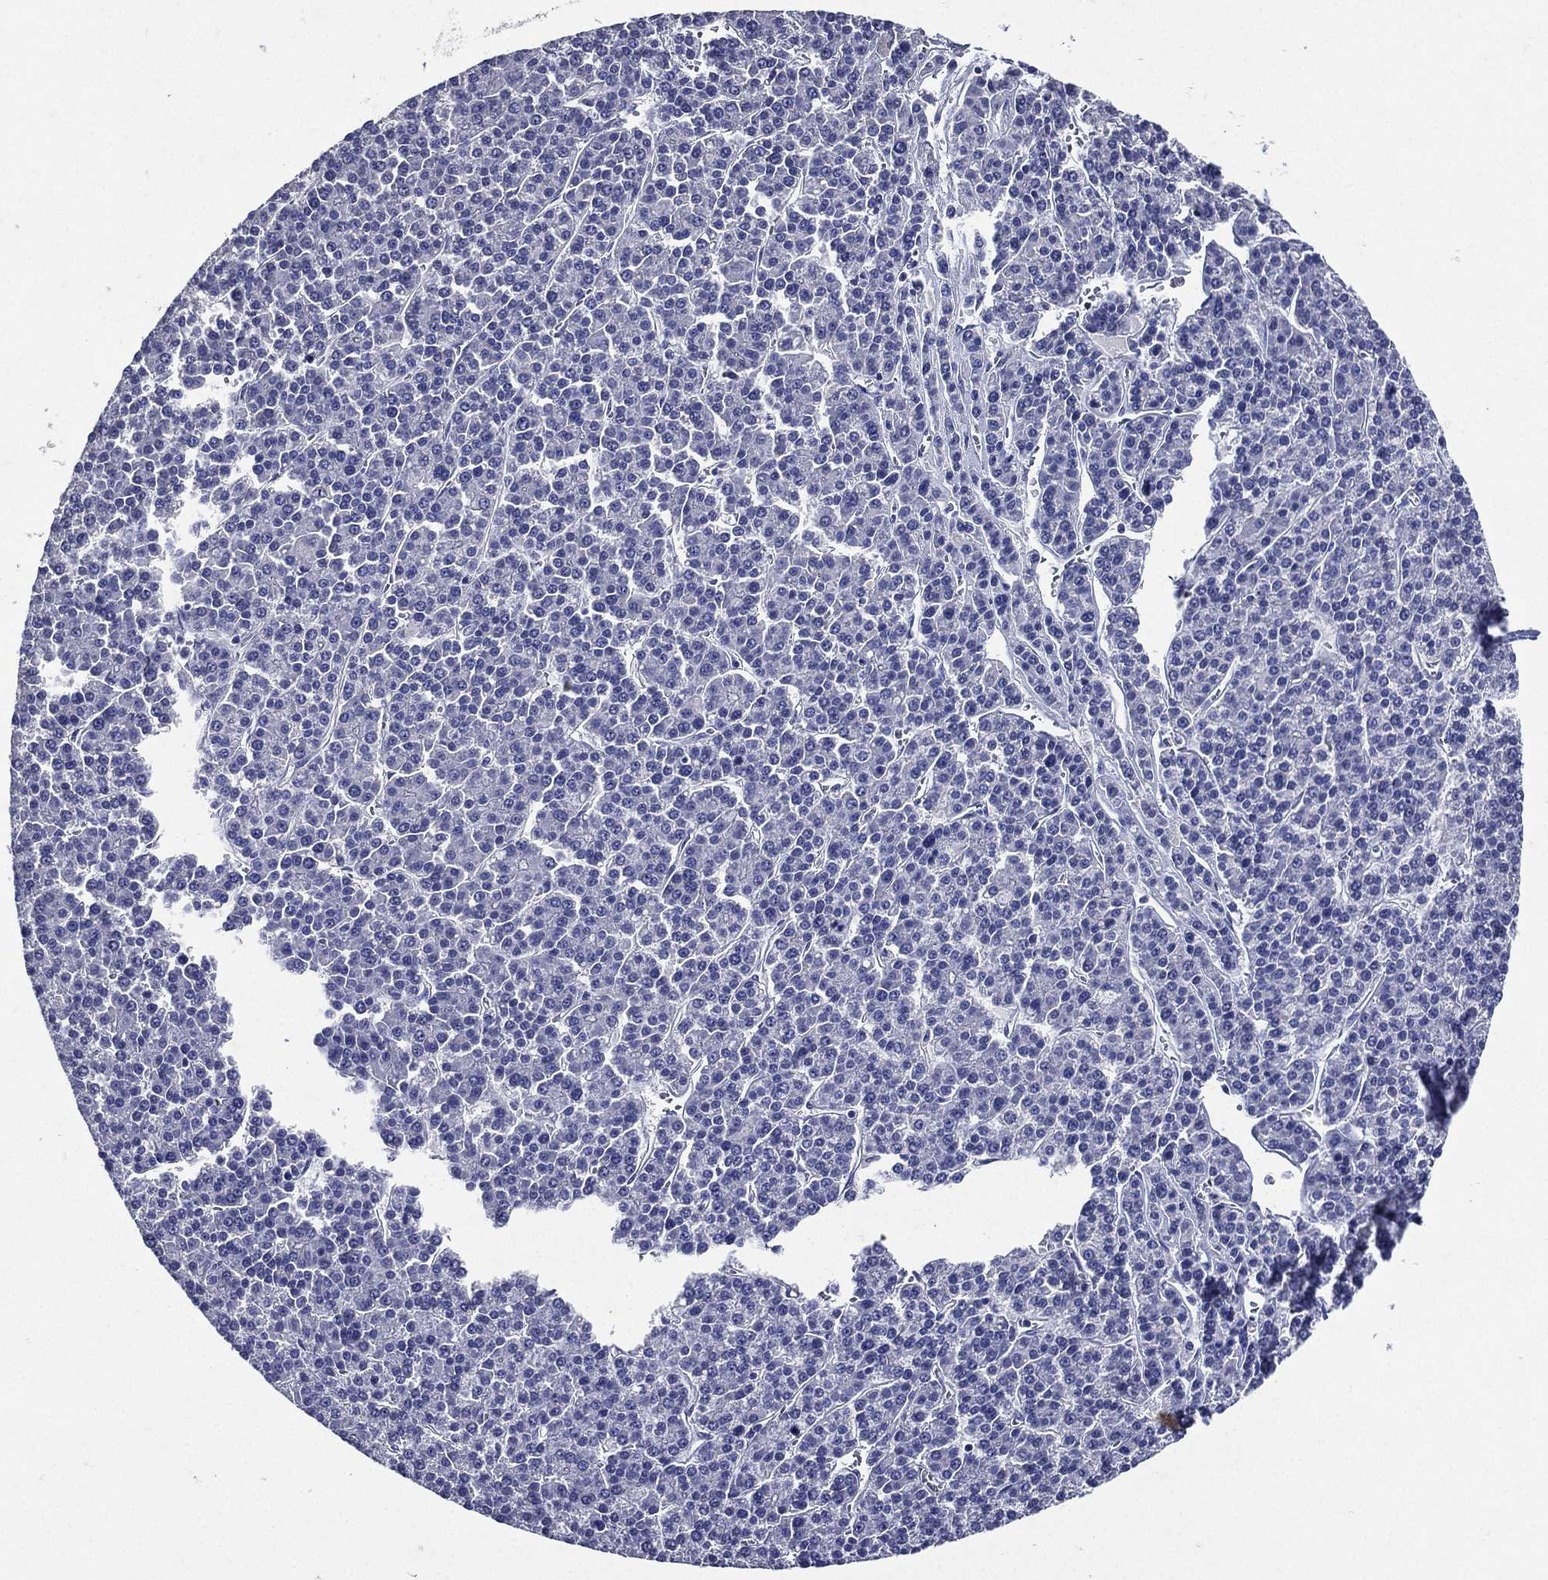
{"staining": {"intensity": "negative", "quantity": "none", "location": "none"}, "tissue": "liver cancer", "cell_type": "Tumor cells", "image_type": "cancer", "snomed": [{"axis": "morphology", "description": "Carcinoma, Hepatocellular, NOS"}, {"axis": "topography", "description": "Liver"}], "caption": "IHC histopathology image of neoplastic tissue: human liver cancer (hepatocellular carcinoma) stained with DAB (3,3'-diaminobenzidine) demonstrates no significant protein positivity in tumor cells. The staining is performed using DAB brown chromogen with nuclei counter-stained in using hematoxylin.", "gene": "TGM1", "patient": {"sex": "female", "age": 58}}